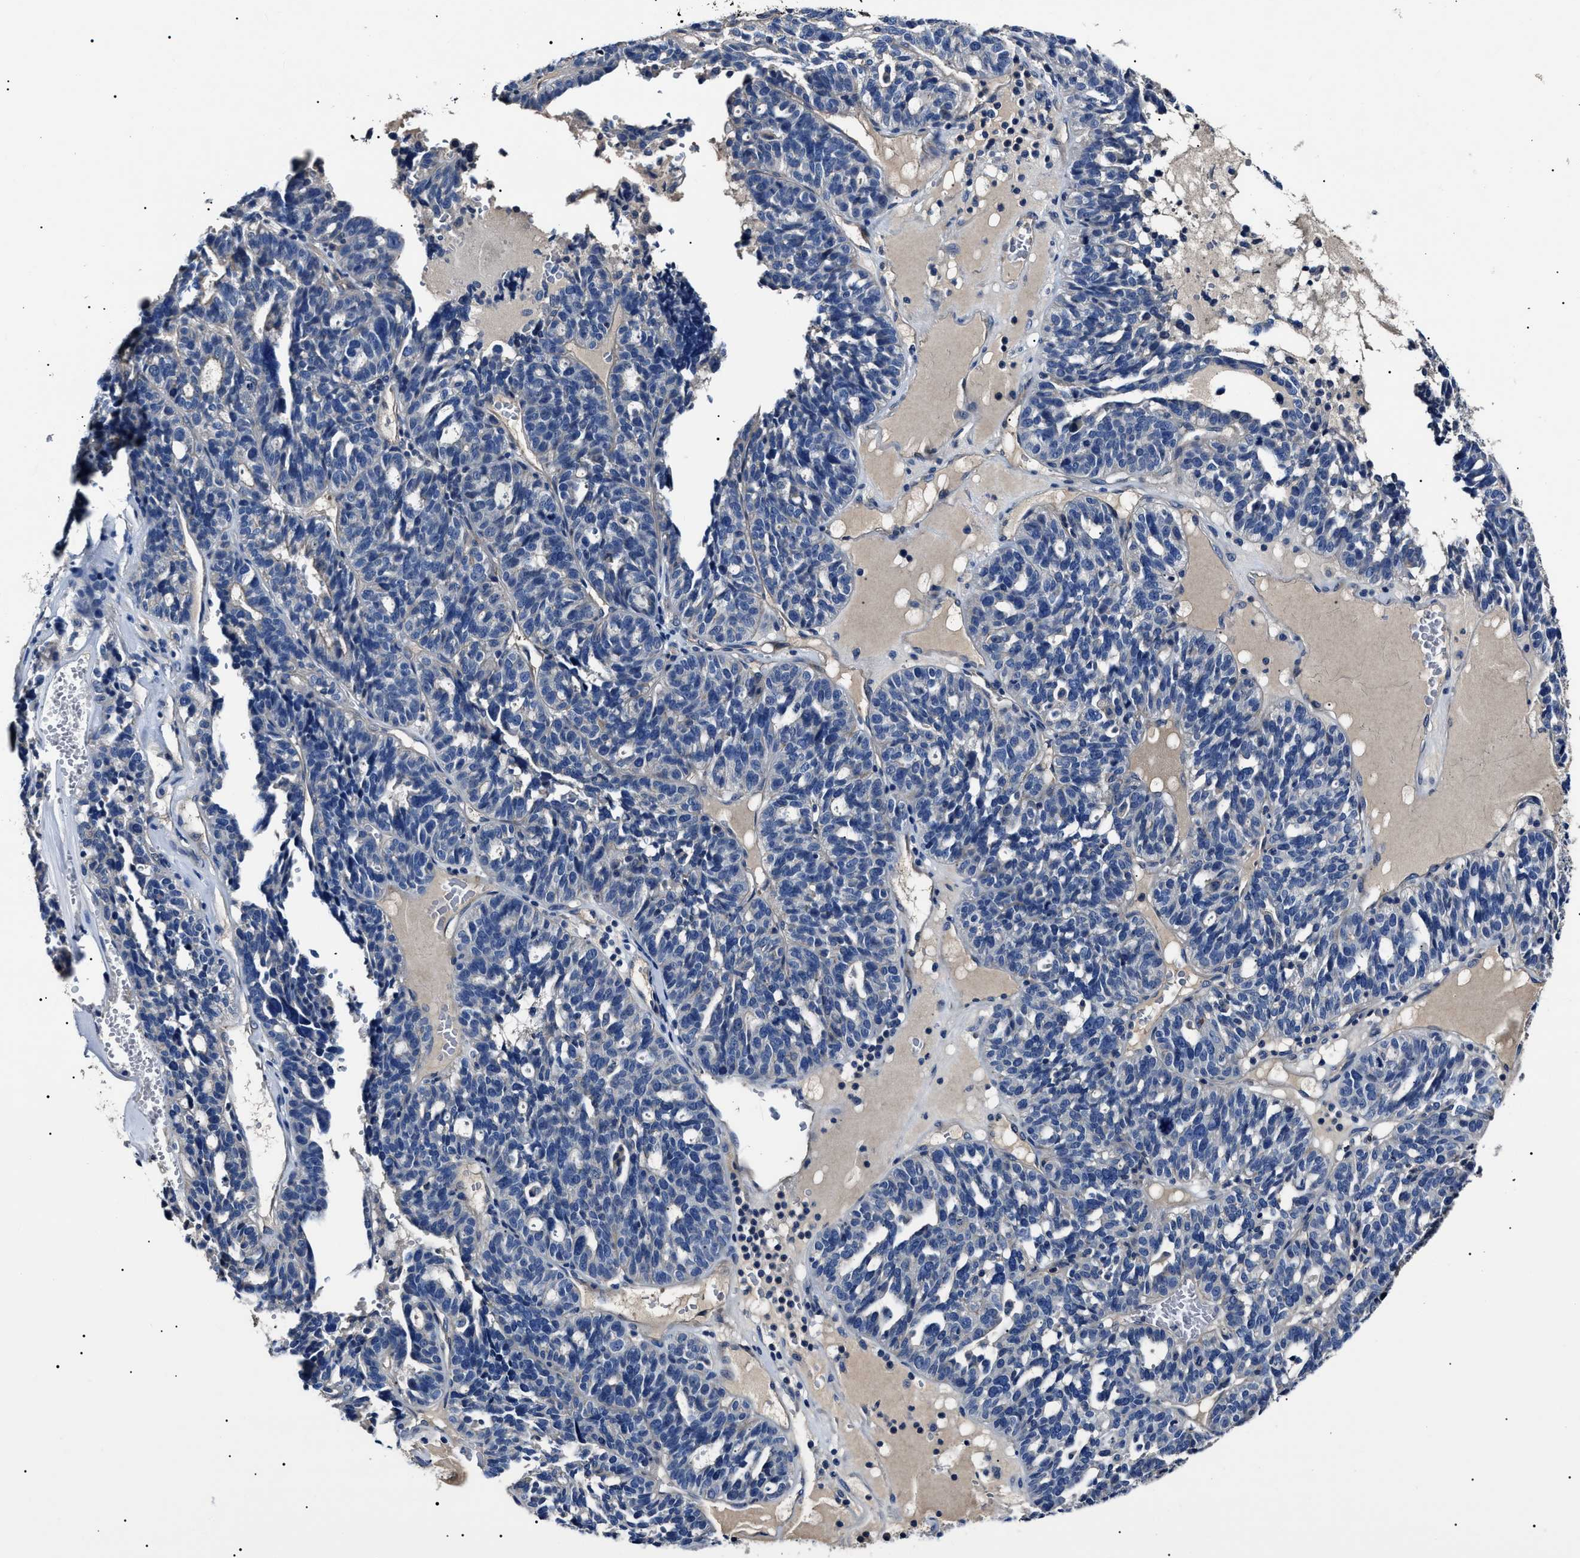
{"staining": {"intensity": "negative", "quantity": "none", "location": "none"}, "tissue": "ovarian cancer", "cell_type": "Tumor cells", "image_type": "cancer", "snomed": [{"axis": "morphology", "description": "Cystadenocarcinoma, serous, NOS"}, {"axis": "topography", "description": "Ovary"}], "caption": "IHC micrograph of human ovarian cancer (serous cystadenocarcinoma) stained for a protein (brown), which demonstrates no positivity in tumor cells. (Stains: DAB immunohistochemistry with hematoxylin counter stain, Microscopy: brightfield microscopy at high magnification).", "gene": "KLHL42", "patient": {"sex": "female", "age": 59}}